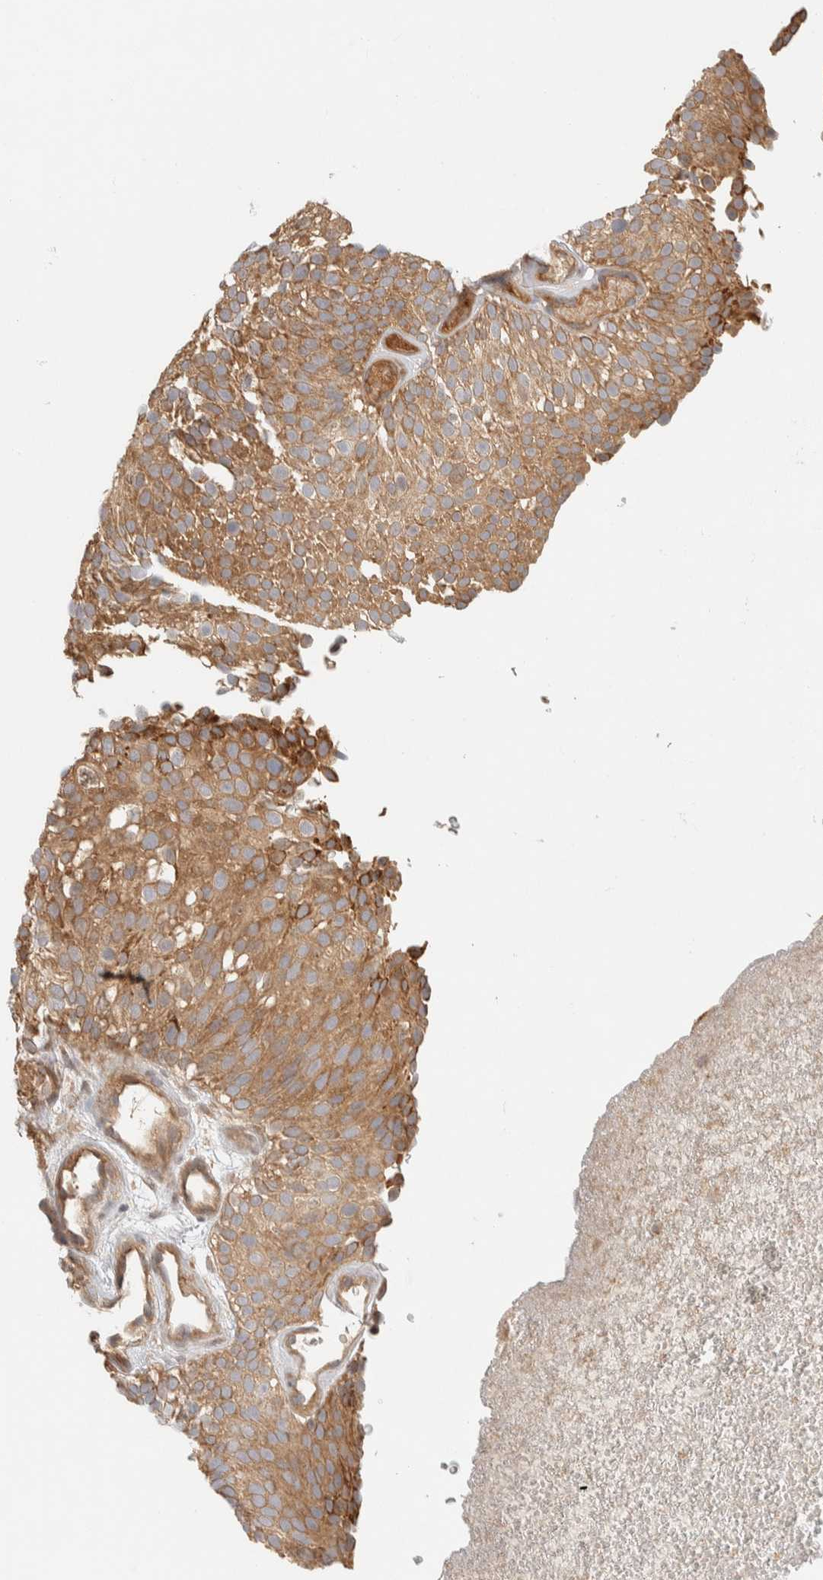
{"staining": {"intensity": "moderate", "quantity": ">75%", "location": "cytoplasmic/membranous"}, "tissue": "urothelial cancer", "cell_type": "Tumor cells", "image_type": "cancer", "snomed": [{"axis": "morphology", "description": "Urothelial carcinoma, Low grade"}, {"axis": "topography", "description": "Urinary bladder"}], "caption": "Protein expression analysis of human low-grade urothelial carcinoma reveals moderate cytoplasmic/membranous expression in about >75% of tumor cells.", "gene": "FAM167A", "patient": {"sex": "male", "age": 78}}